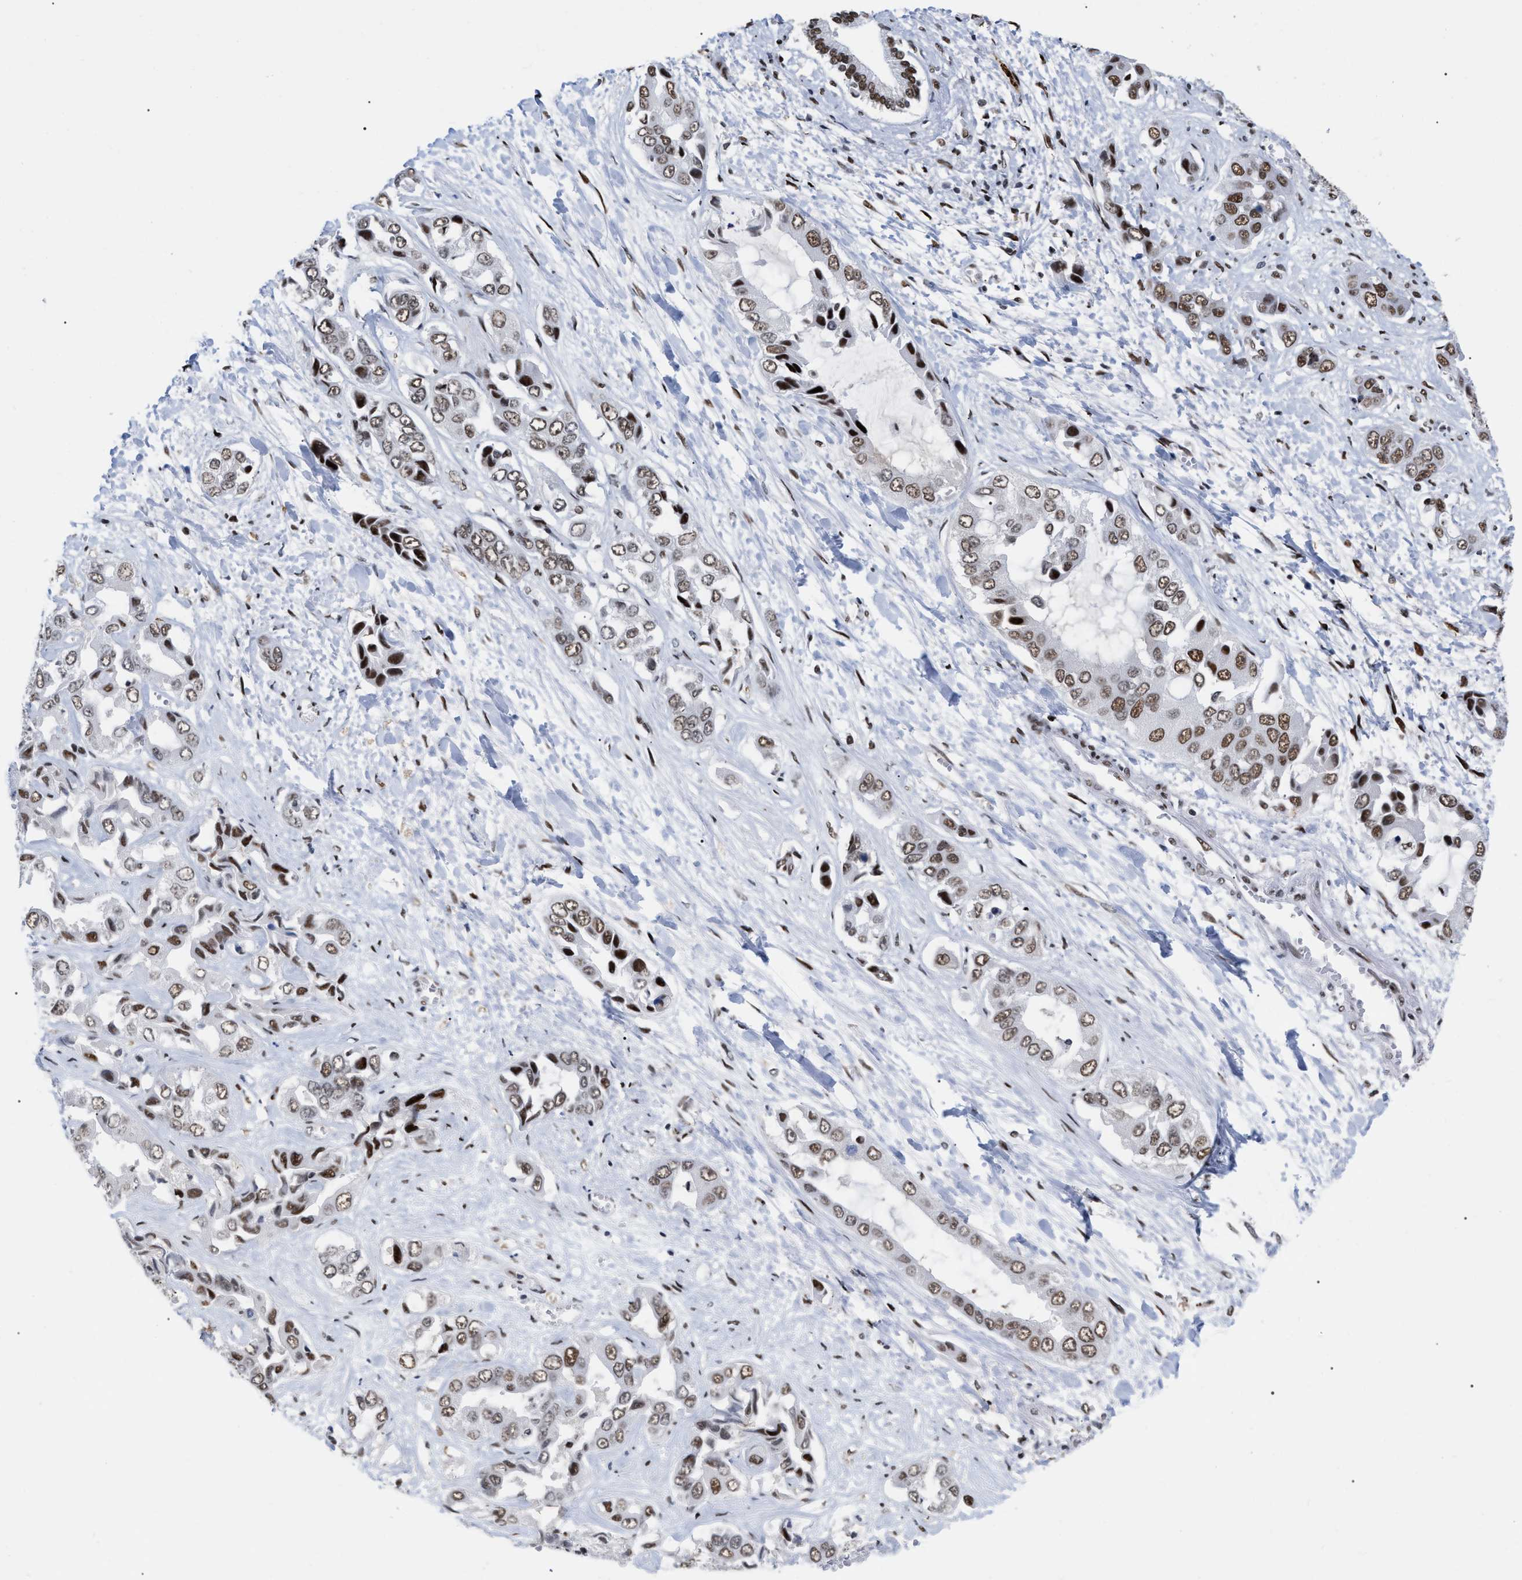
{"staining": {"intensity": "moderate", "quantity": ">75%", "location": "nuclear"}, "tissue": "liver cancer", "cell_type": "Tumor cells", "image_type": "cancer", "snomed": [{"axis": "morphology", "description": "Cholangiocarcinoma"}, {"axis": "topography", "description": "Liver"}], "caption": "Immunohistochemical staining of human liver cancer (cholangiocarcinoma) demonstrates medium levels of moderate nuclear positivity in approximately >75% of tumor cells. The staining was performed using DAB (3,3'-diaminobenzidine), with brown indicating positive protein expression. Nuclei are stained blue with hematoxylin.", "gene": "TPR", "patient": {"sex": "female", "age": 52}}